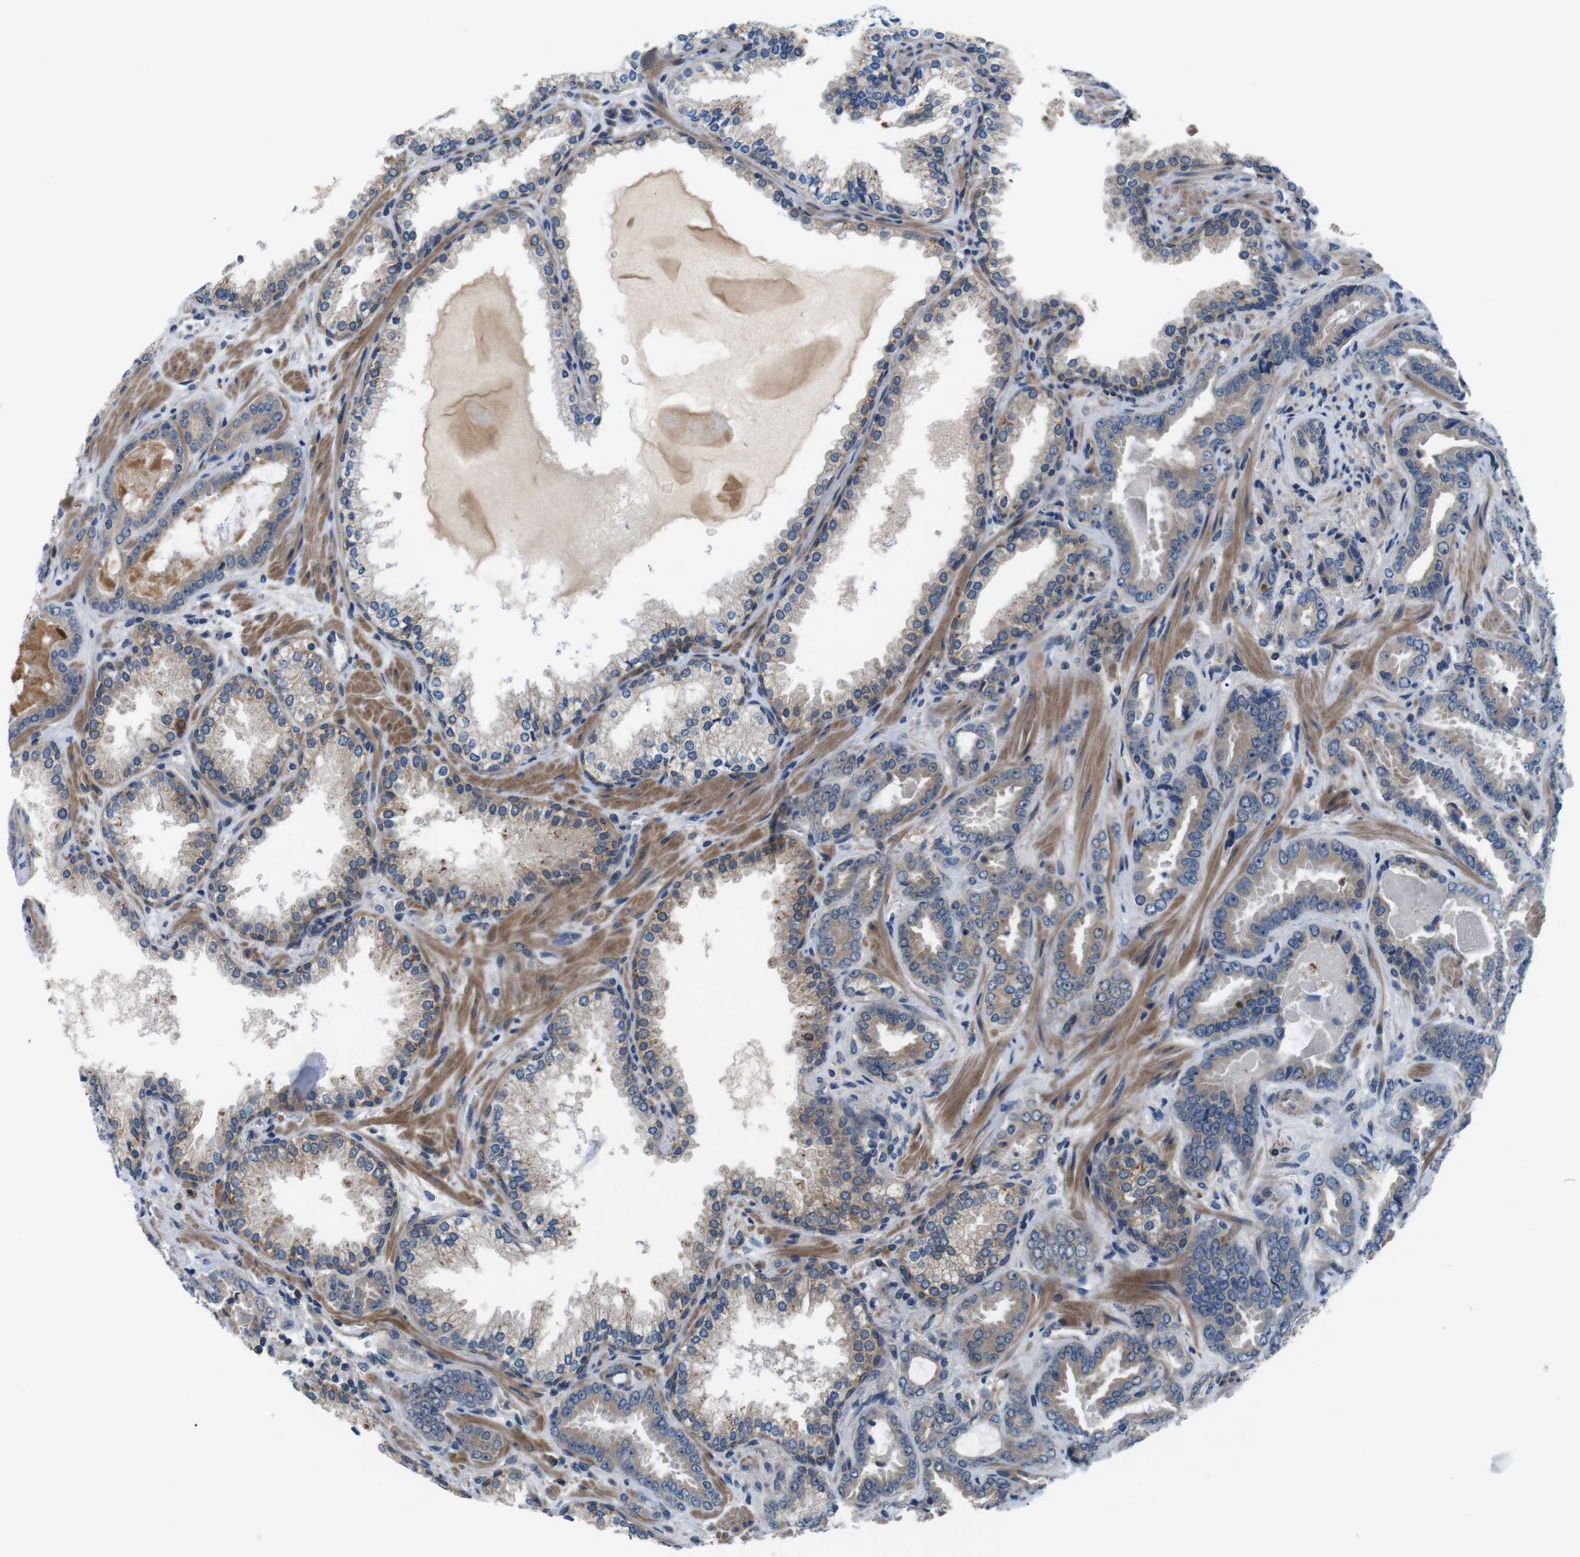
{"staining": {"intensity": "weak", "quantity": "25%-75%", "location": "cytoplasmic/membranous"}, "tissue": "prostate cancer", "cell_type": "Tumor cells", "image_type": "cancer", "snomed": [{"axis": "morphology", "description": "Adenocarcinoma, Low grade"}, {"axis": "topography", "description": "Prostate"}], "caption": "Protein staining displays weak cytoplasmic/membranous expression in approximately 25%-75% of tumor cells in prostate cancer.", "gene": "JAK1", "patient": {"sex": "male", "age": 60}}